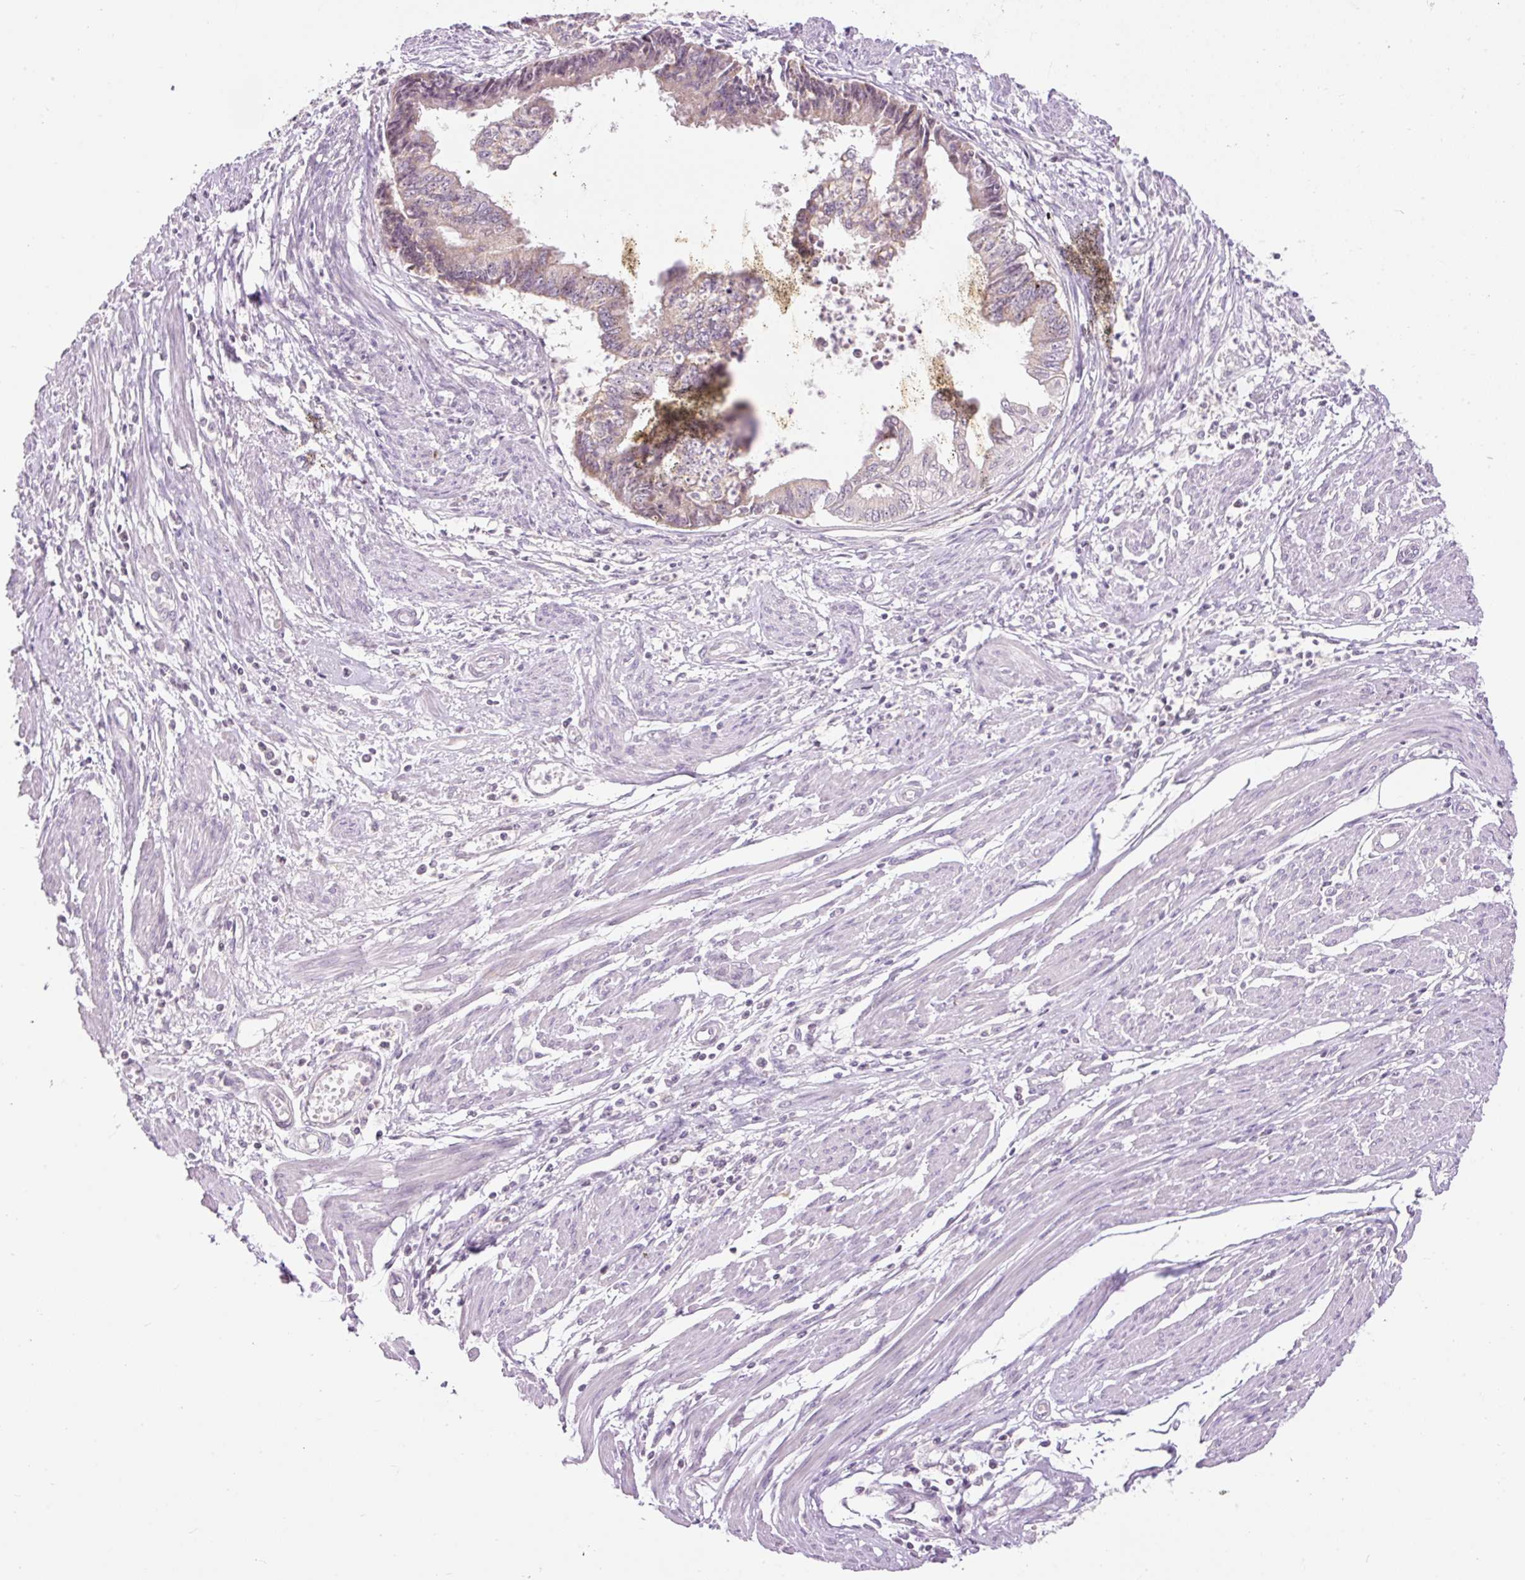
{"staining": {"intensity": "negative", "quantity": "none", "location": "none"}, "tissue": "endometrial cancer", "cell_type": "Tumor cells", "image_type": "cancer", "snomed": [{"axis": "morphology", "description": "Adenocarcinoma, NOS"}, {"axis": "topography", "description": "Endometrium"}], "caption": "The immunohistochemistry histopathology image has no significant positivity in tumor cells of endometrial cancer tissue.", "gene": "ABHD11", "patient": {"sex": "female", "age": 73}}